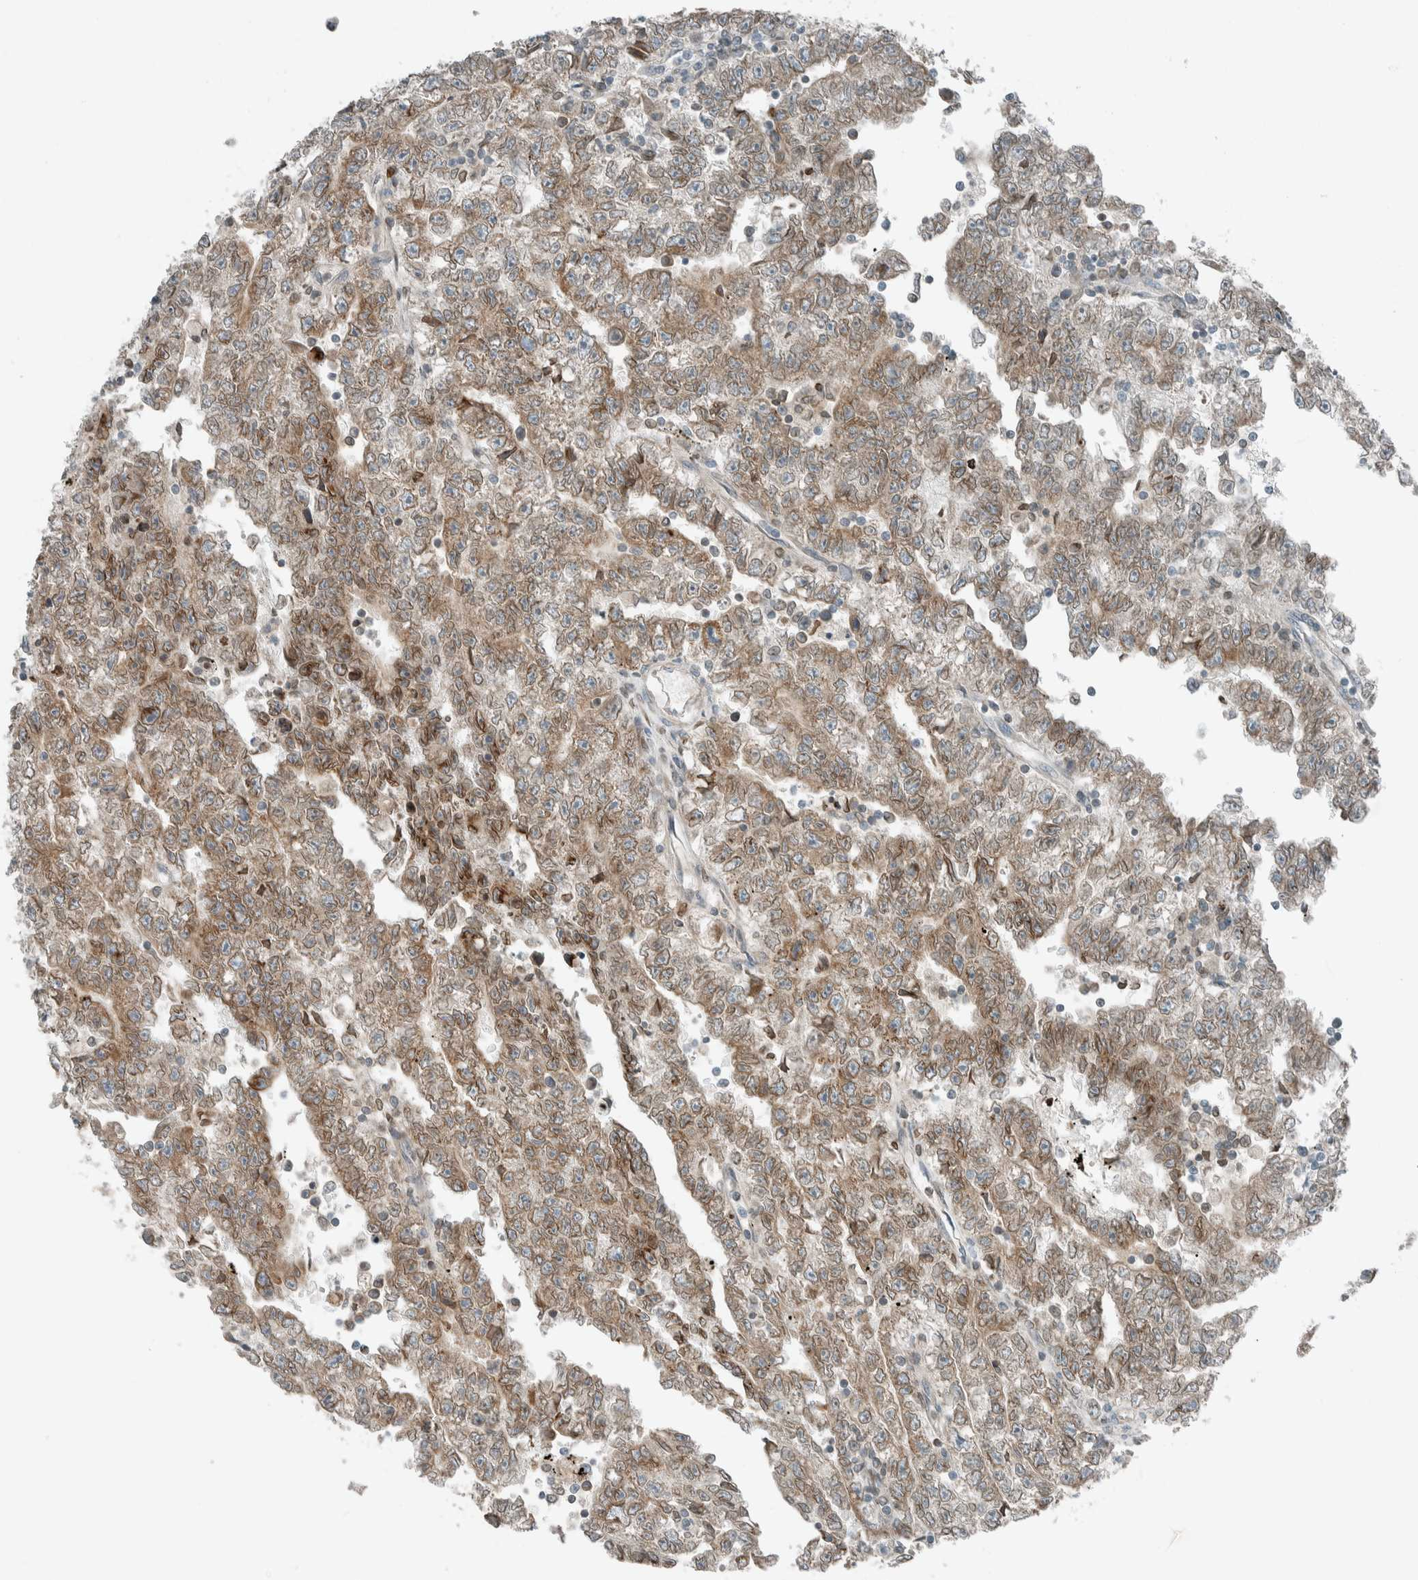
{"staining": {"intensity": "weak", "quantity": ">75%", "location": "cytoplasmic/membranous"}, "tissue": "testis cancer", "cell_type": "Tumor cells", "image_type": "cancer", "snomed": [{"axis": "morphology", "description": "Carcinoma, Embryonal, NOS"}, {"axis": "topography", "description": "Testis"}], "caption": "The immunohistochemical stain highlights weak cytoplasmic/membranous positivity in tumor cells of embryonal carcinoma (testis) tissue.", "gene": "SEL1L", "patient": {"sex": "male", "age": 25}}